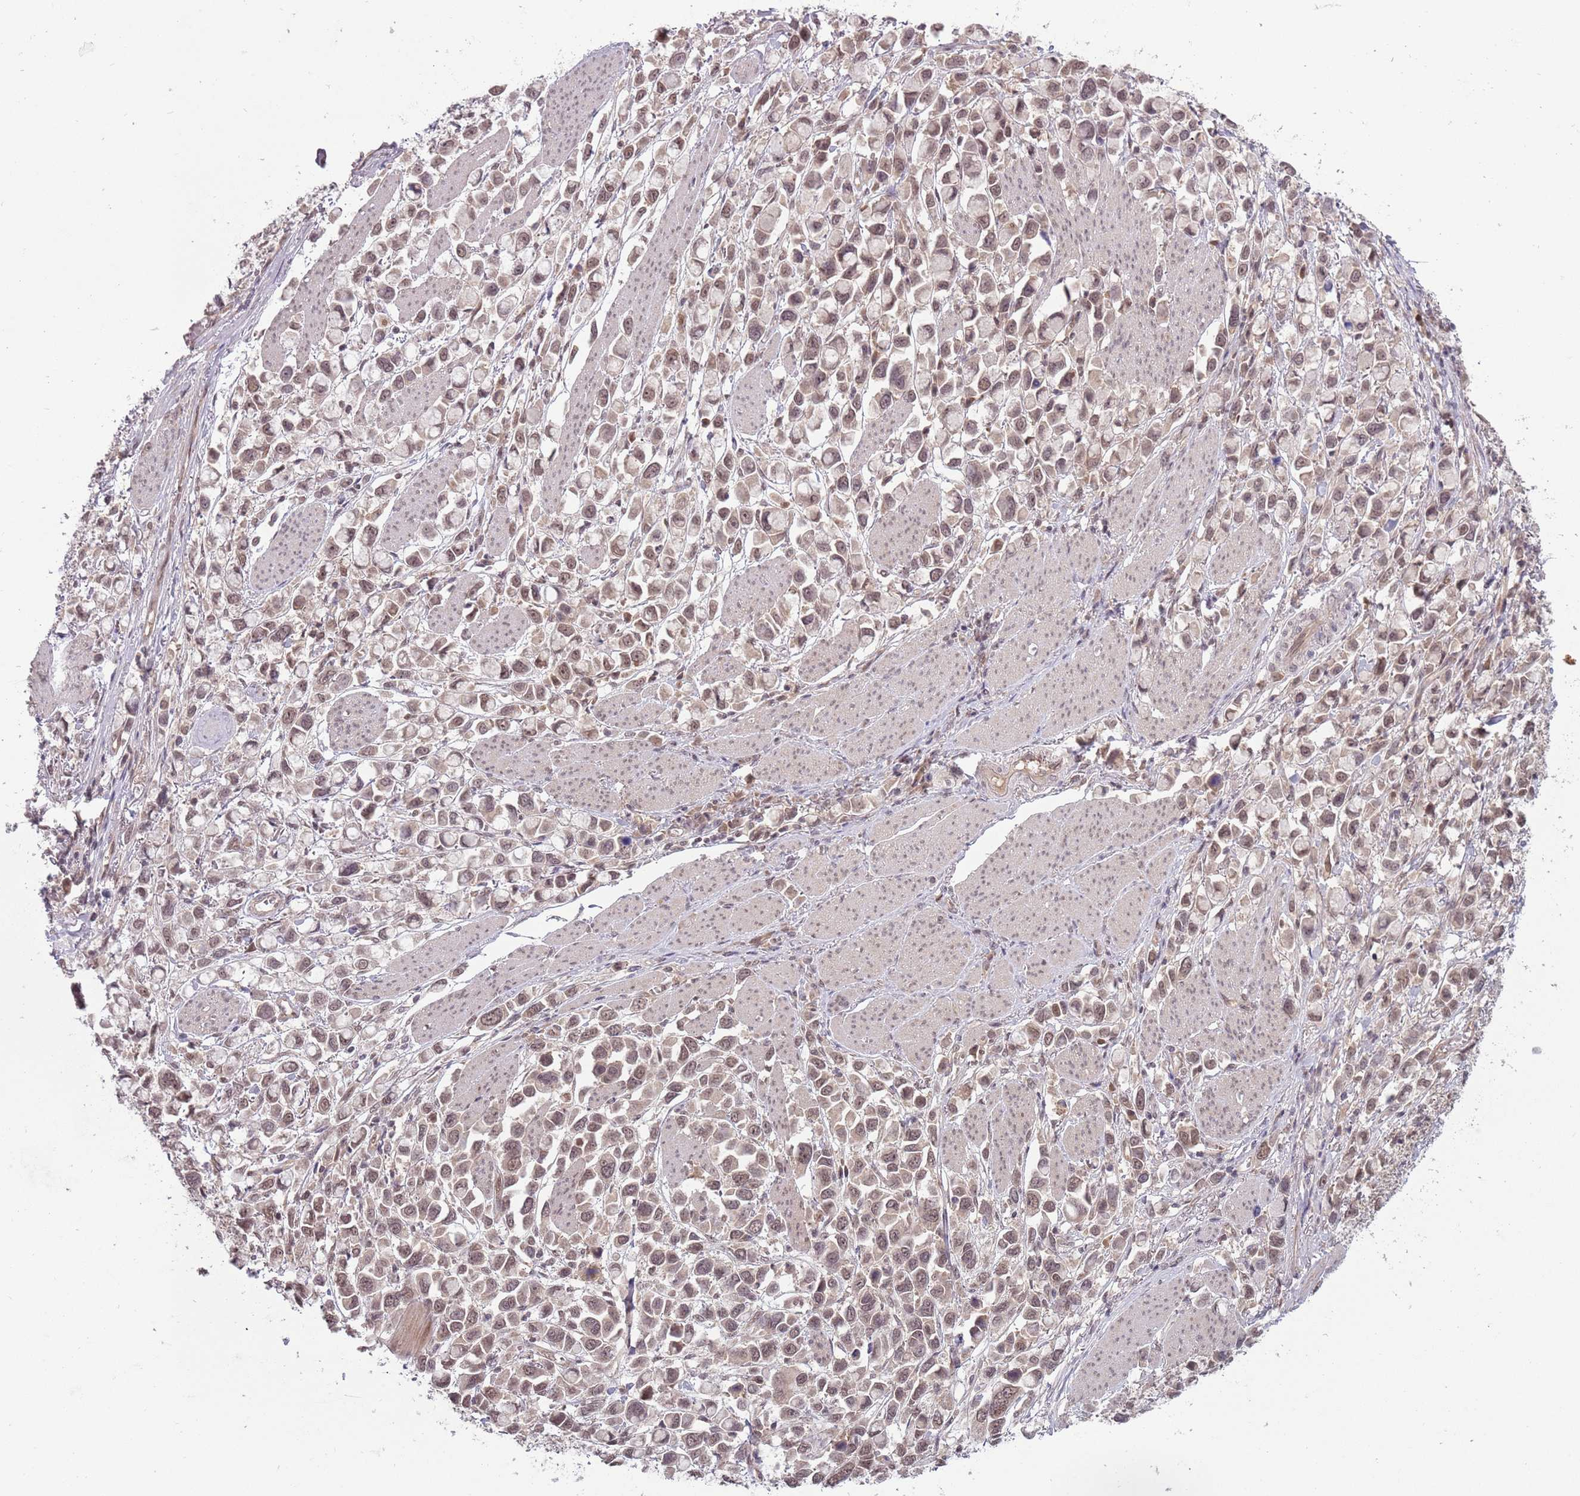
{"staining": {"intensity": "weak", "quantity": "25%-75%", "location": "nuclear"}, "tissue": "stomach cancer", "cell_type": "Tumor cells", "image_type": "cancer", "snomed": [{"axis": "morphology", "description": "Adenocarcinoma, NOS"}, {"axis": "topography", "description": "Stomach"}], "caption": "A brown stain shows weak nuclear staining of a protein in human stomach cancer tumor cells.", "gene": "ADAMTS3", "patient": {"sex": "female", "age": 81}}